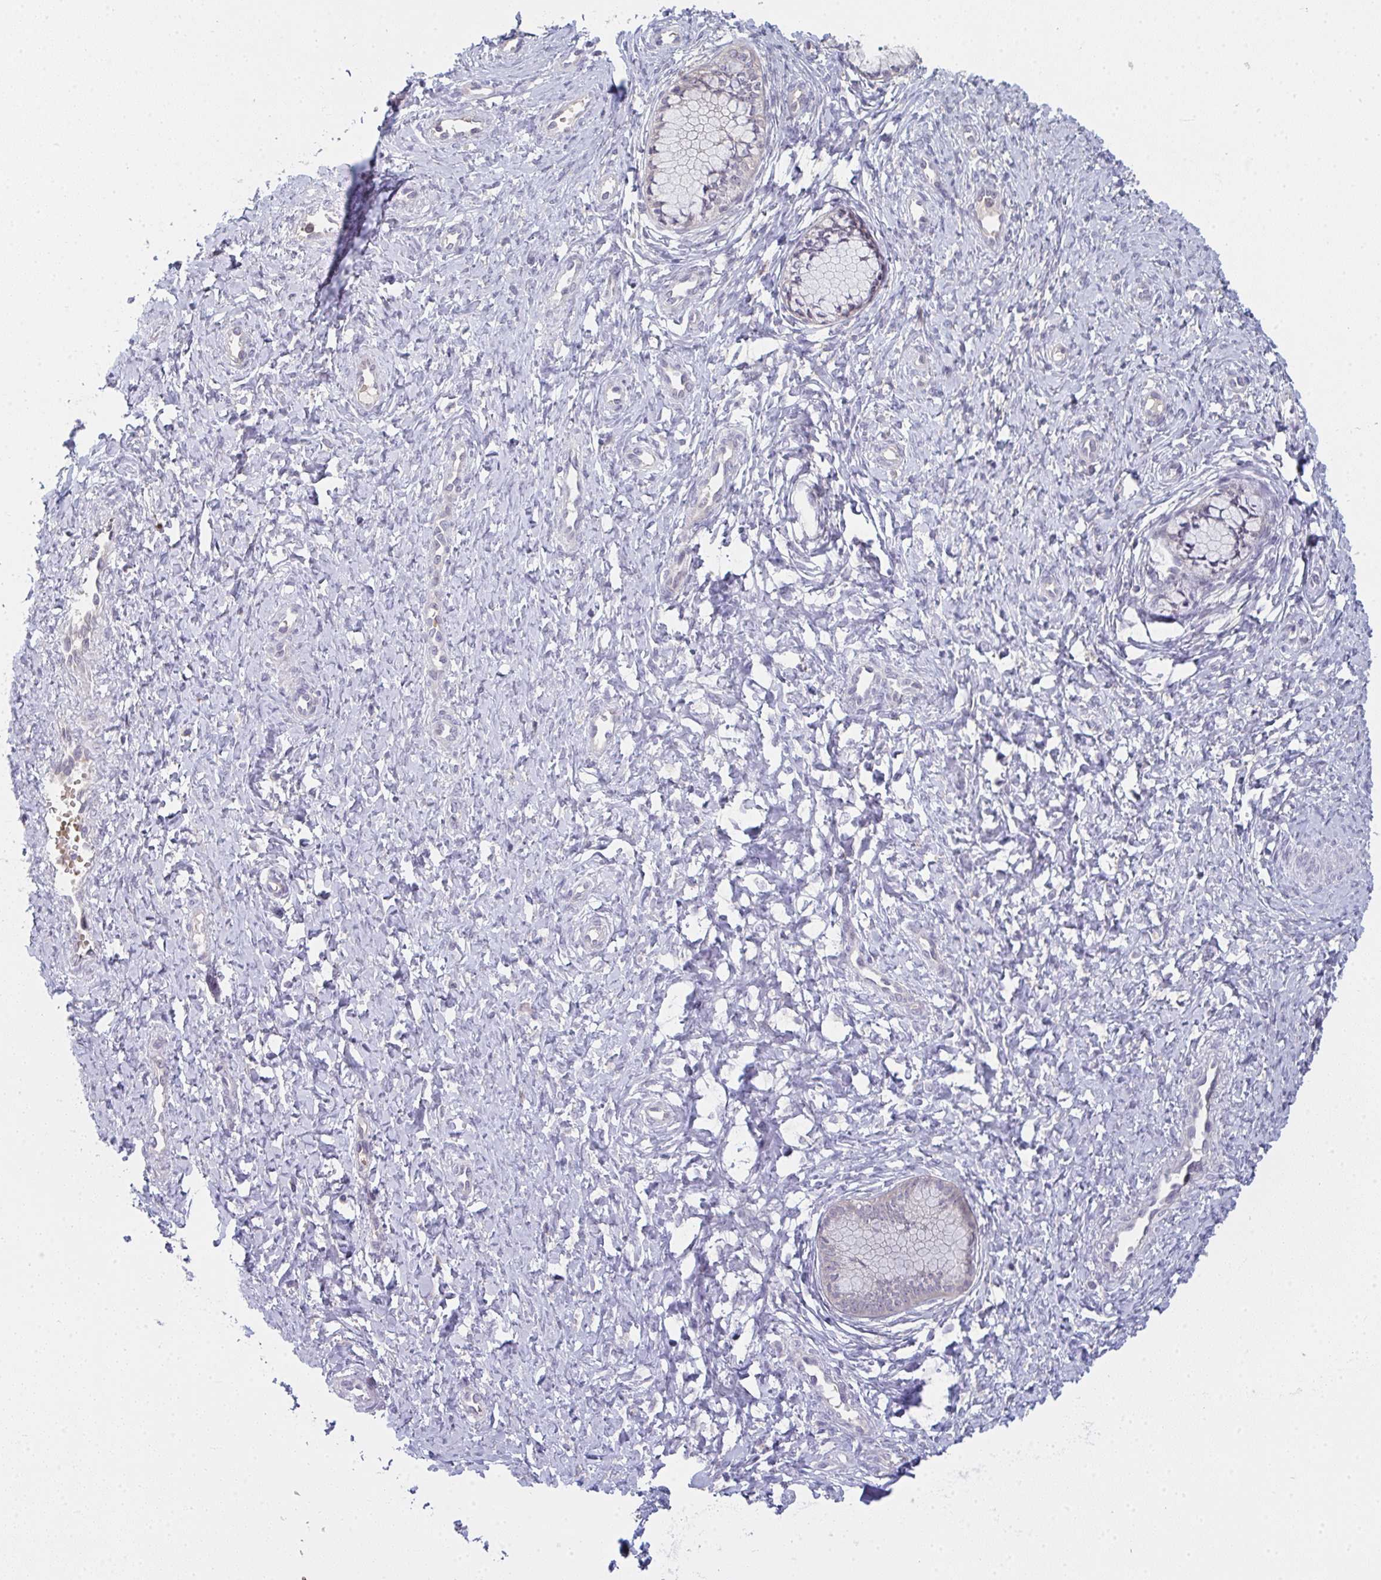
{"staining": {"intensity": "negative", "quantity": "none", "location": "none"}, "tissue": "cervix", "cell_type": "Glandular cells", "image_type": "normal", "snomed": [{"axis": "morphology", "description": "Normal tissue, NOS"}, {"axis": "topography", "description": "Cervix"}], "caption": "Protein analysis of benign cervix shows no significant positivity in glandular cells.", "gene": "RIOK1", "patient": {"sex": "female", "age": 37}}